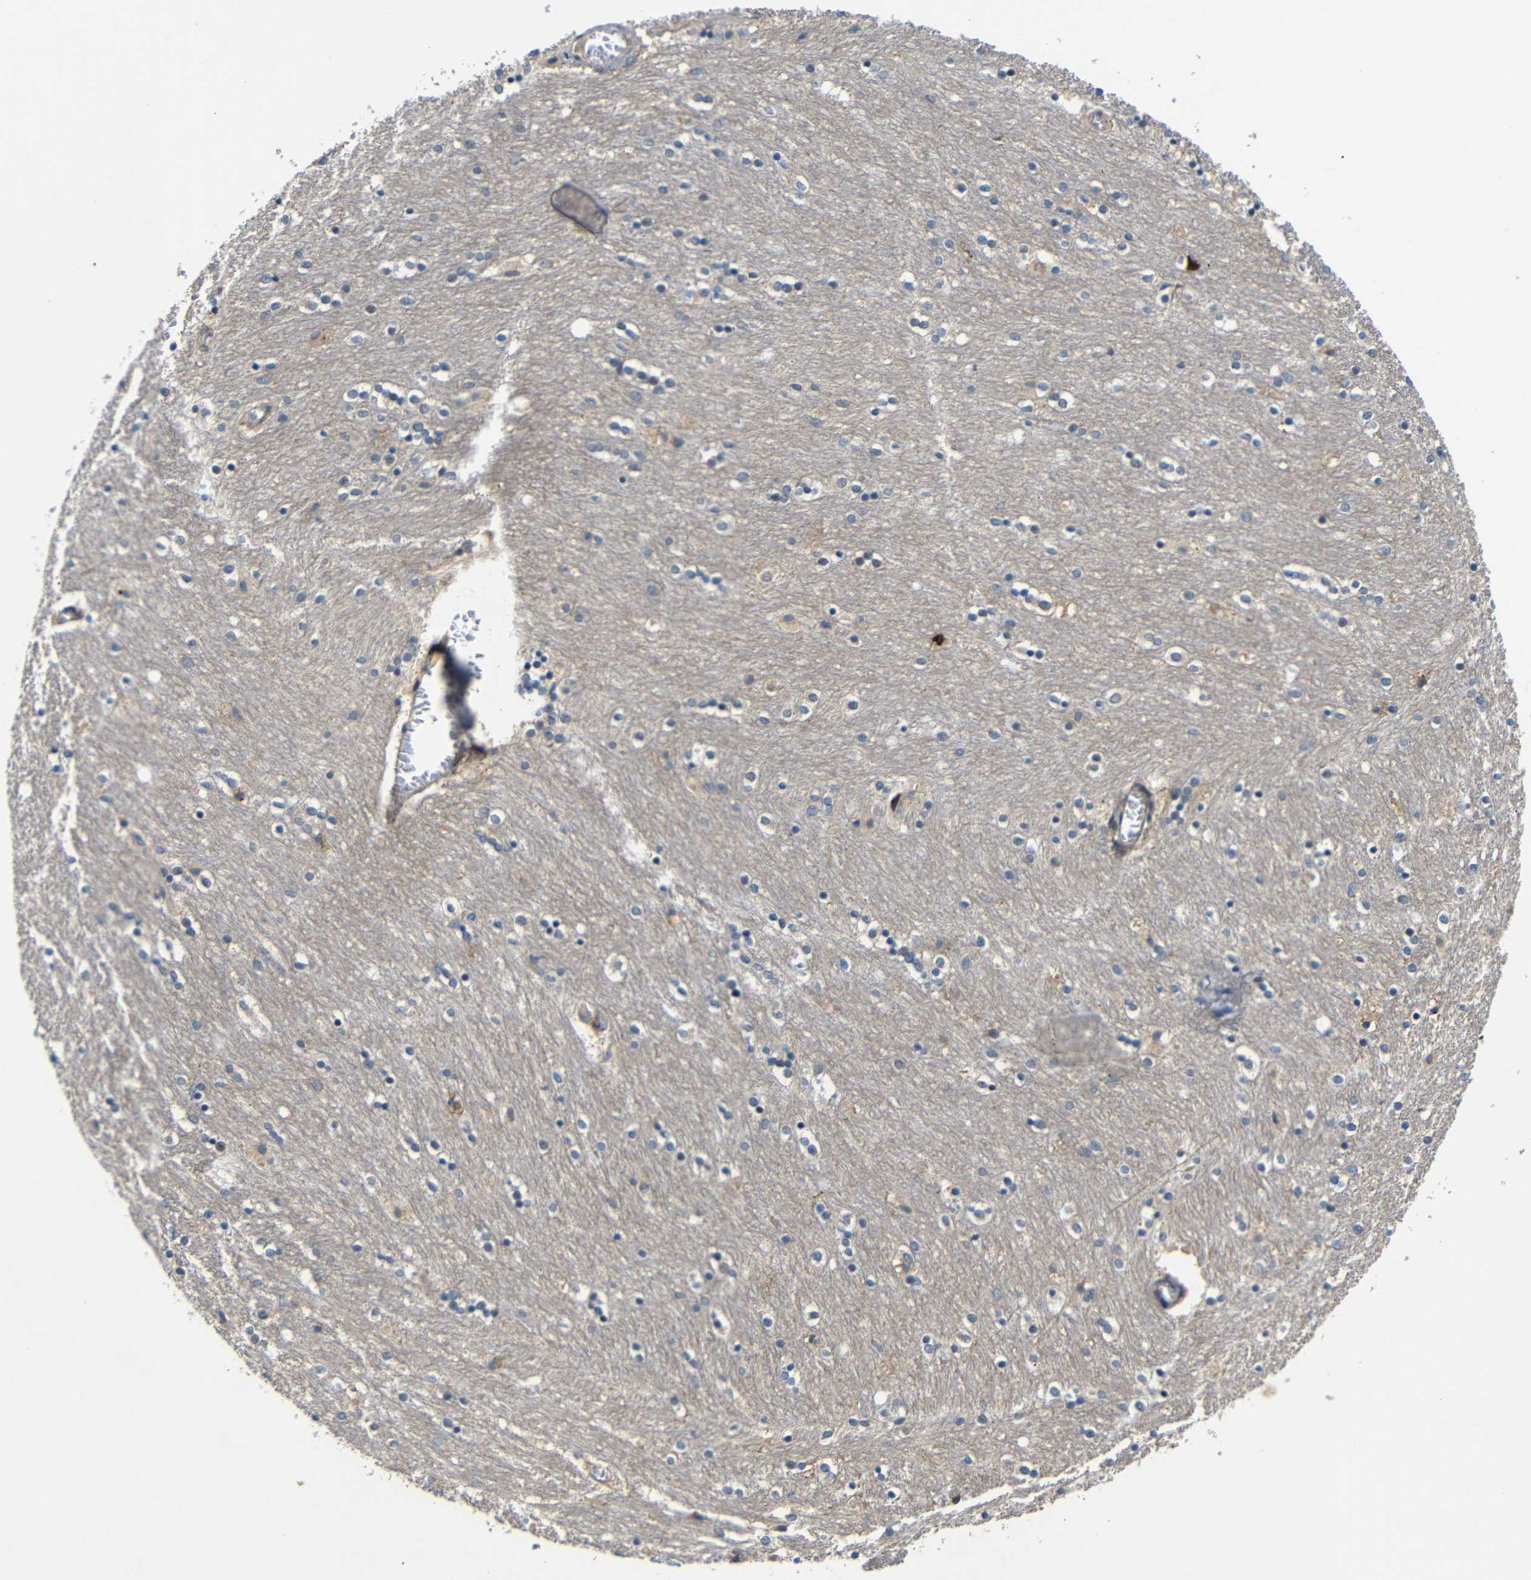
{"staining": {"intensity": "moderate", "quantity": "<25%", "location": "cytoplasmic/membranous"}, "tissue": "caudate", "cell_type": "Glial cells", "image_type": "normal", "snomed": [{"axis": "morphology", "description": "Normal tissue, NOS"}, {"axis": "topography", "description": "Lateral ventricle wall"}], "caption": "DAB immunohistochemical staining of benign human caudate displays moderate cytoplasmic/membranous protein positivity in approximately <25% of glial cells.", "gene": "SYDE1", "patient": {"sex": "female", "age": 54}}